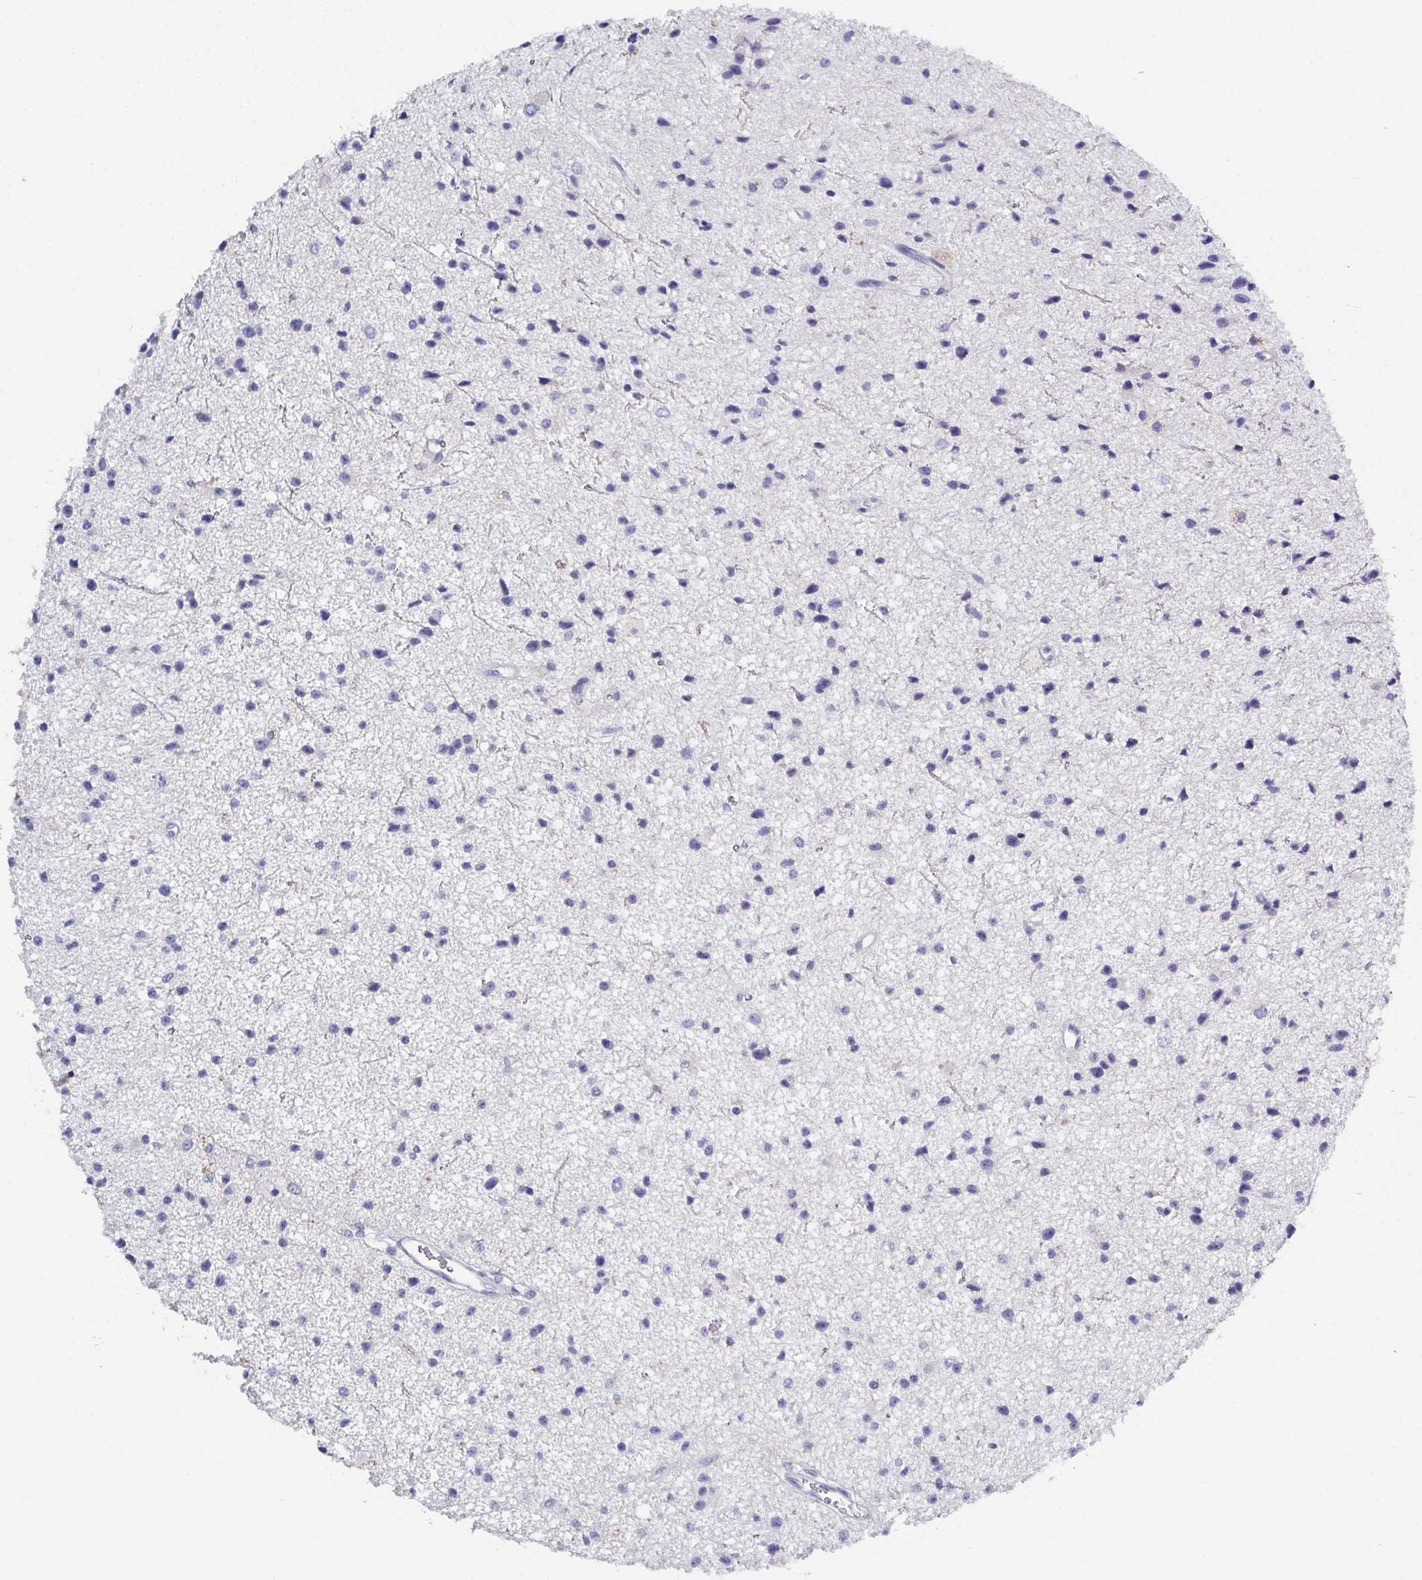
{"staining": {"intensity": "negative", "quantity": "none", "location": "none"}, "tissue": "glioma", "cell_type": "Tumor cells", "image_type": "cancer", "snomed": [{"axis": "morphology", "description": "Glioma, malignant, Low grade"}, {"axis": "topography", "description": "Brain"}], "caption": "This is an immunohistochemistry (IHC) micrograph of malignant glioma (low-grade). There is no positivity in tumor cells.", "gene": "SSC4D", "patient": {"sex": "male", "age": 43}}